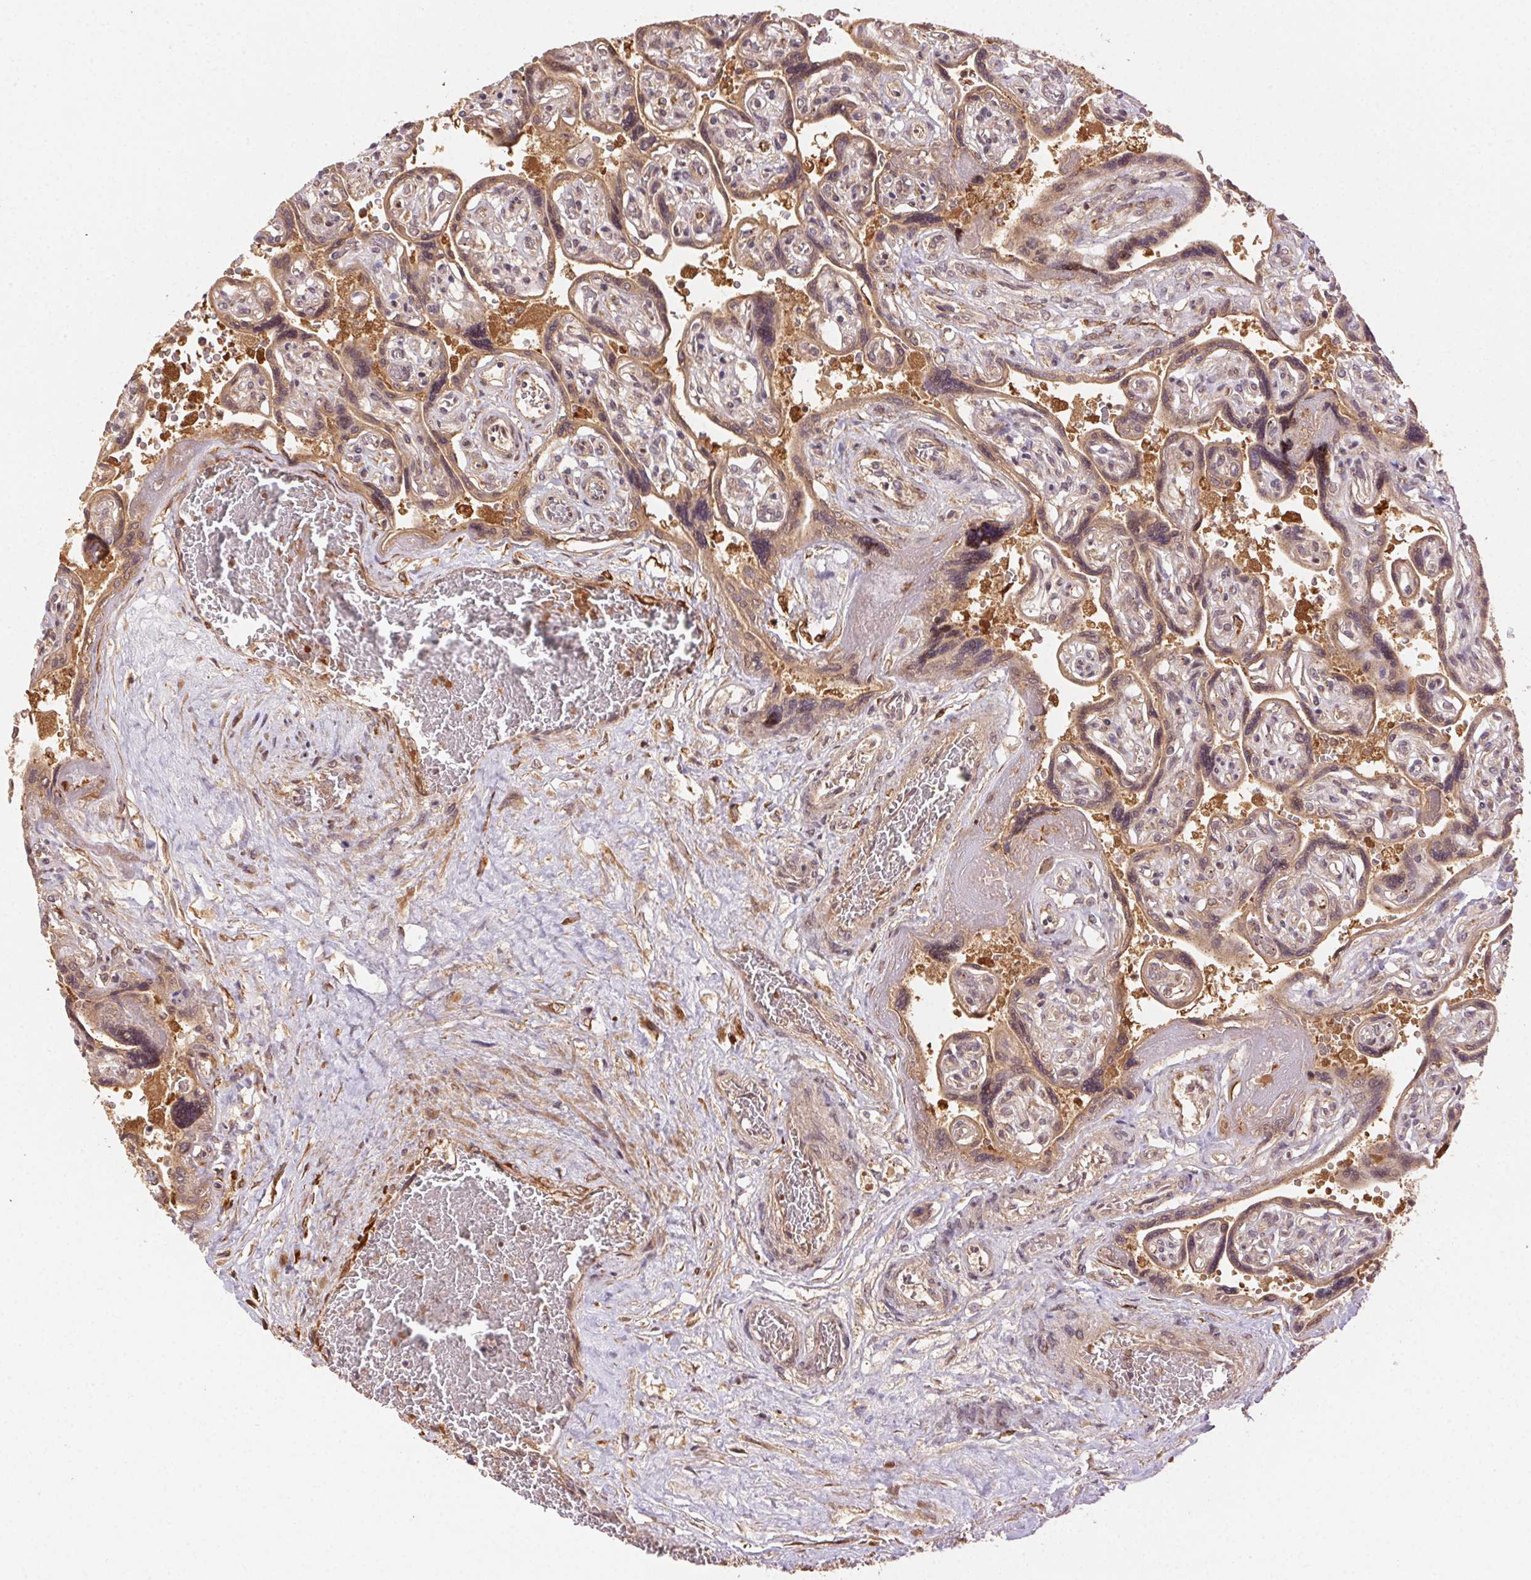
{"staining": {"intensity": "moderate", "quantity": ">75%", "location": "cytoplasmic/membranous"}, "tissue": "placenta", "cell_type": "Decidual cells", "image_type": "normal", "snomed": [{"axis": "morphology", "description": "Normal tissue, NOS"}, {"axis": "topography", "description": "Placenta"}], "caption": "Immunohistochemistry (IHC) of normal placenta exhibits medium levels of moderate cytoplasmic/membranous positivity in about >75% of decidual cells.", "gene": "KLHL15", "patient": {"sex": "female", "age": 32}}